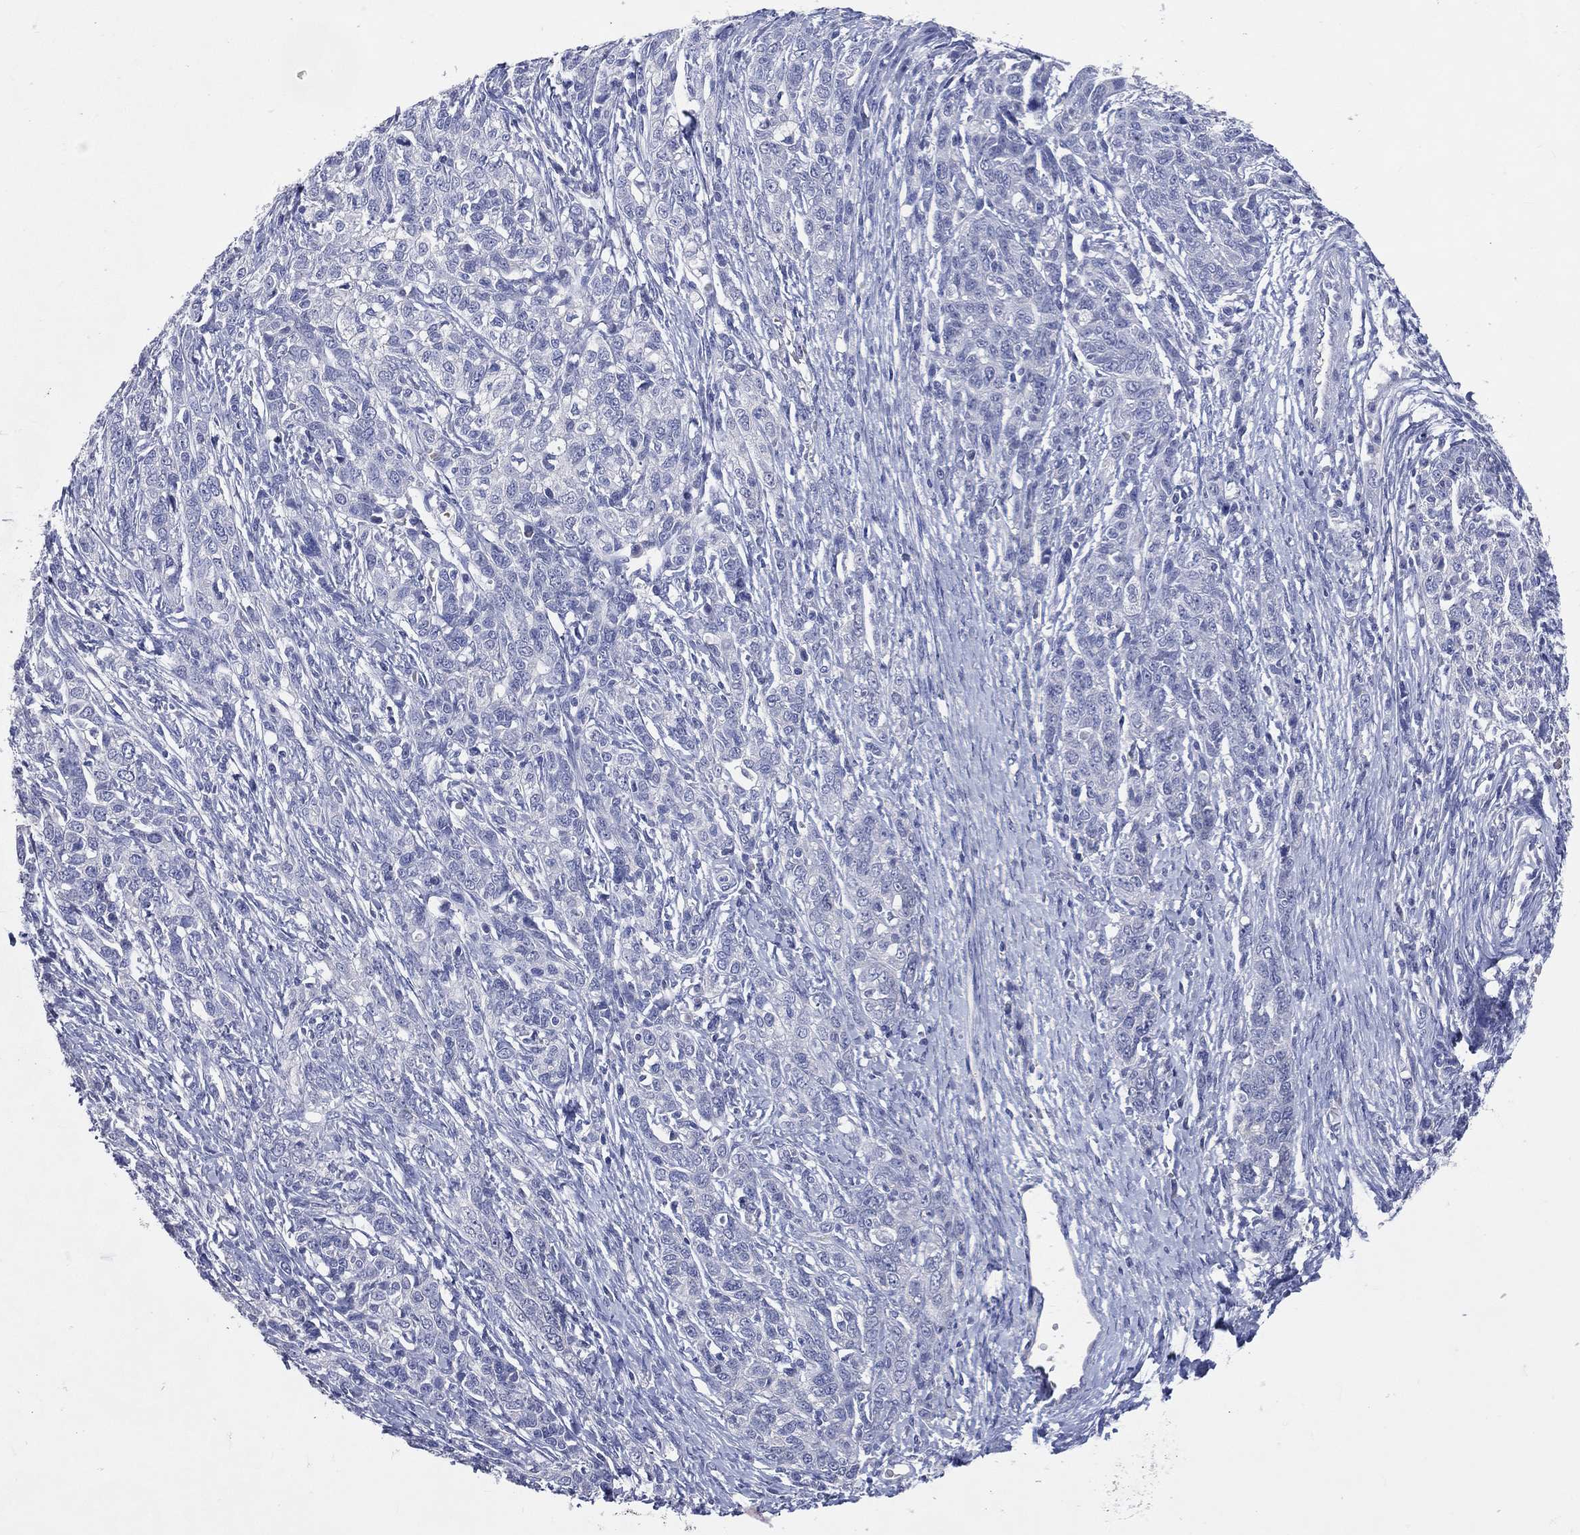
{"staining": {"intensity": "negative", "quantity": "none", "location": "none"}, "tissue": "ovarian cancer", "cell_type": "Tumor cells", "image_type": "cancer", "snomed": [{"axis": "morphology", "description": "Cystadenocarcinoma, serous, NOS"}, {"axis": "topography", "description": "Ovary"}], "caption": "Tumor cells are negative for protein expression in human serous cystadenocarcinoma (ovarian).", "gene": "DNAH6", "patient": {"sex": "female", "age": 71}}